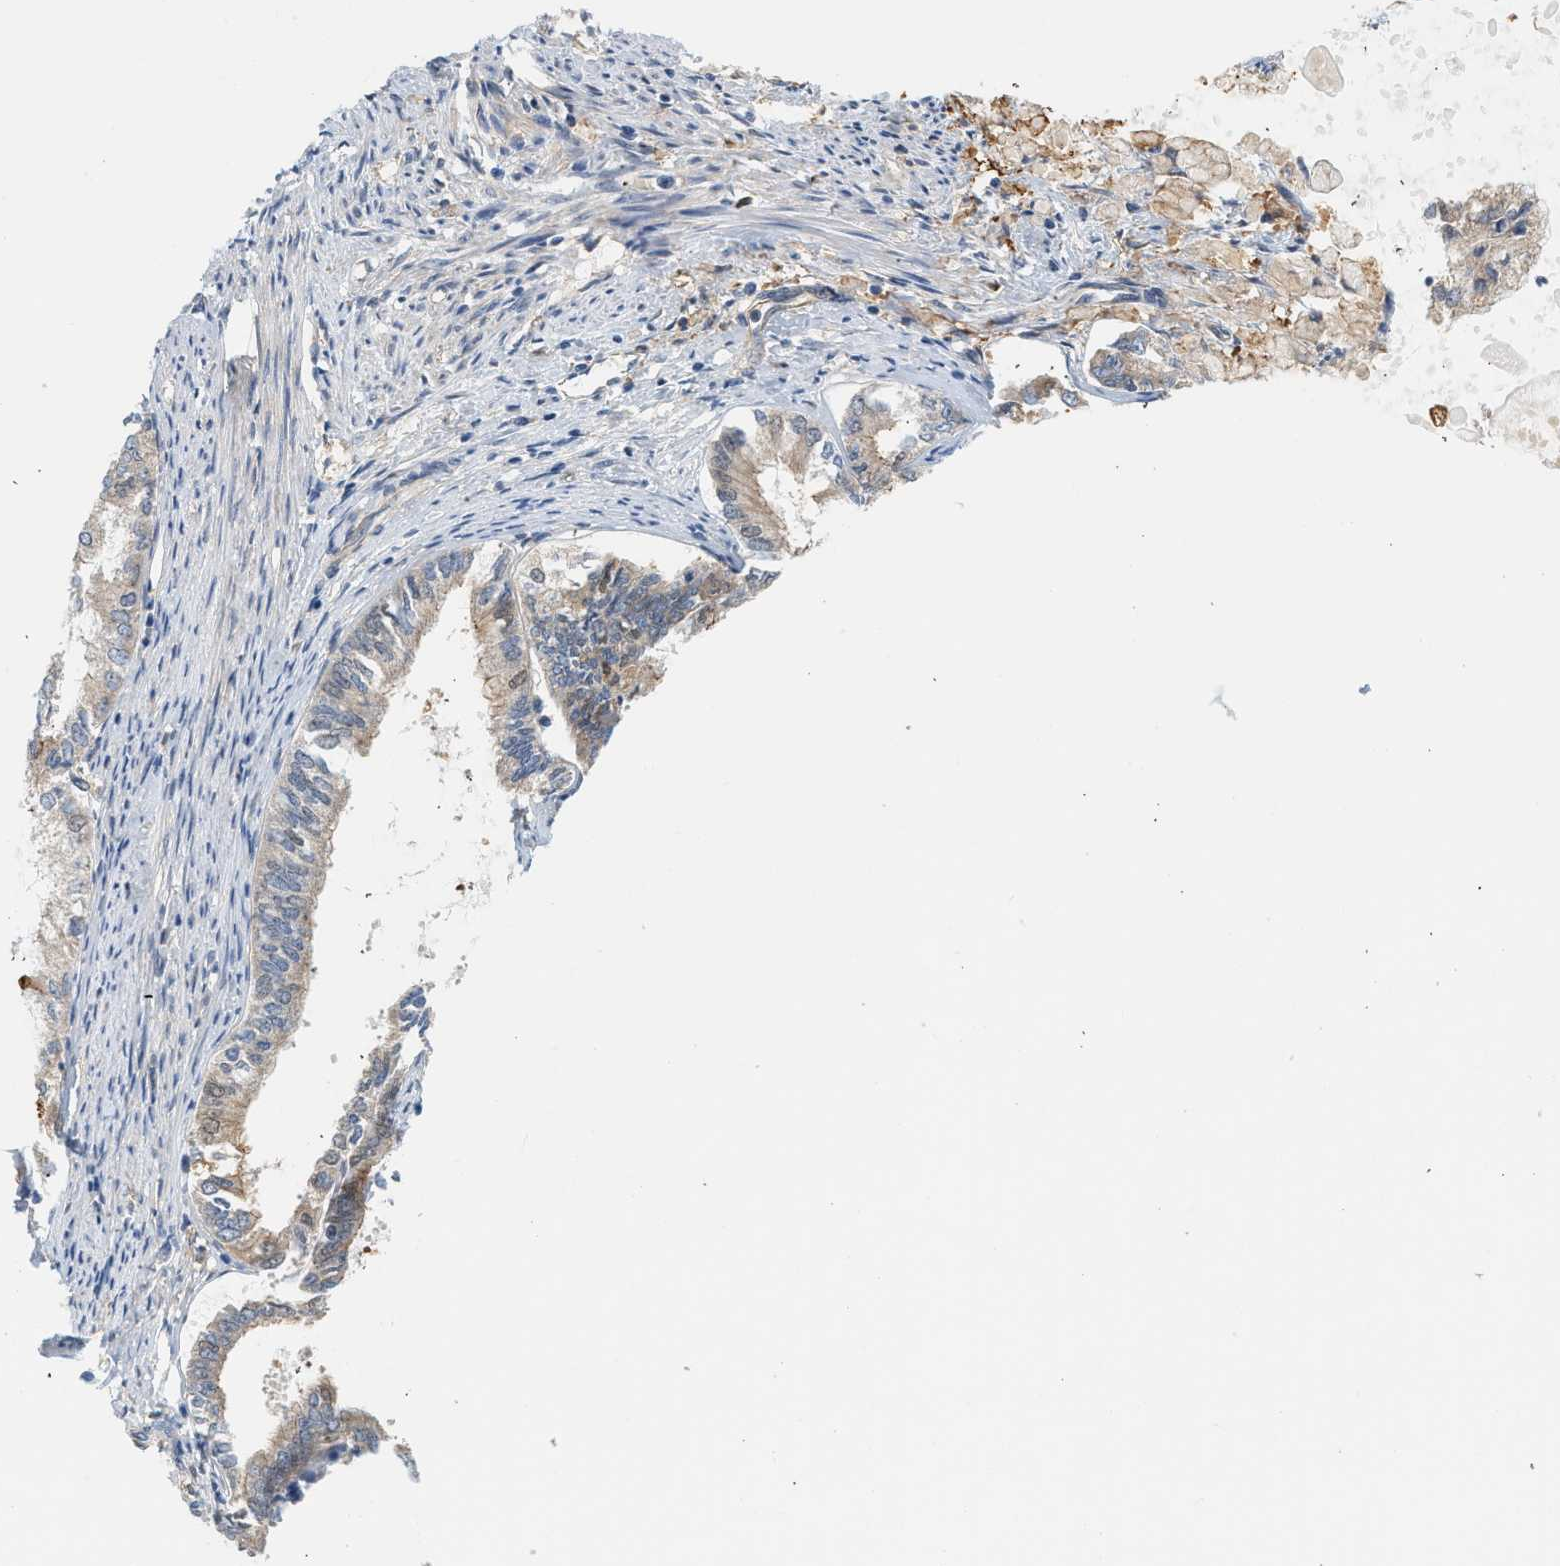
{"staining": {"intensity": "weak", "quantity": "<25%", "location": "cytoplasmic/membranous,nuclear"}, "tissue": "endometrial cancer", "cell_type": "Tumor cells", "image_type": "cancer", "snomed": [{"axis": "morphology", "description": "Adenocarcinoma, NOS"}, {"axis": "topography", "description": "Endometrium"}], "caption": "The IHC image has no significant expression in tumor cells of endometrial adenocarcinoma tissue.", "gene": "CTXN1", "patient": {"sex": "female", "age": 86}}